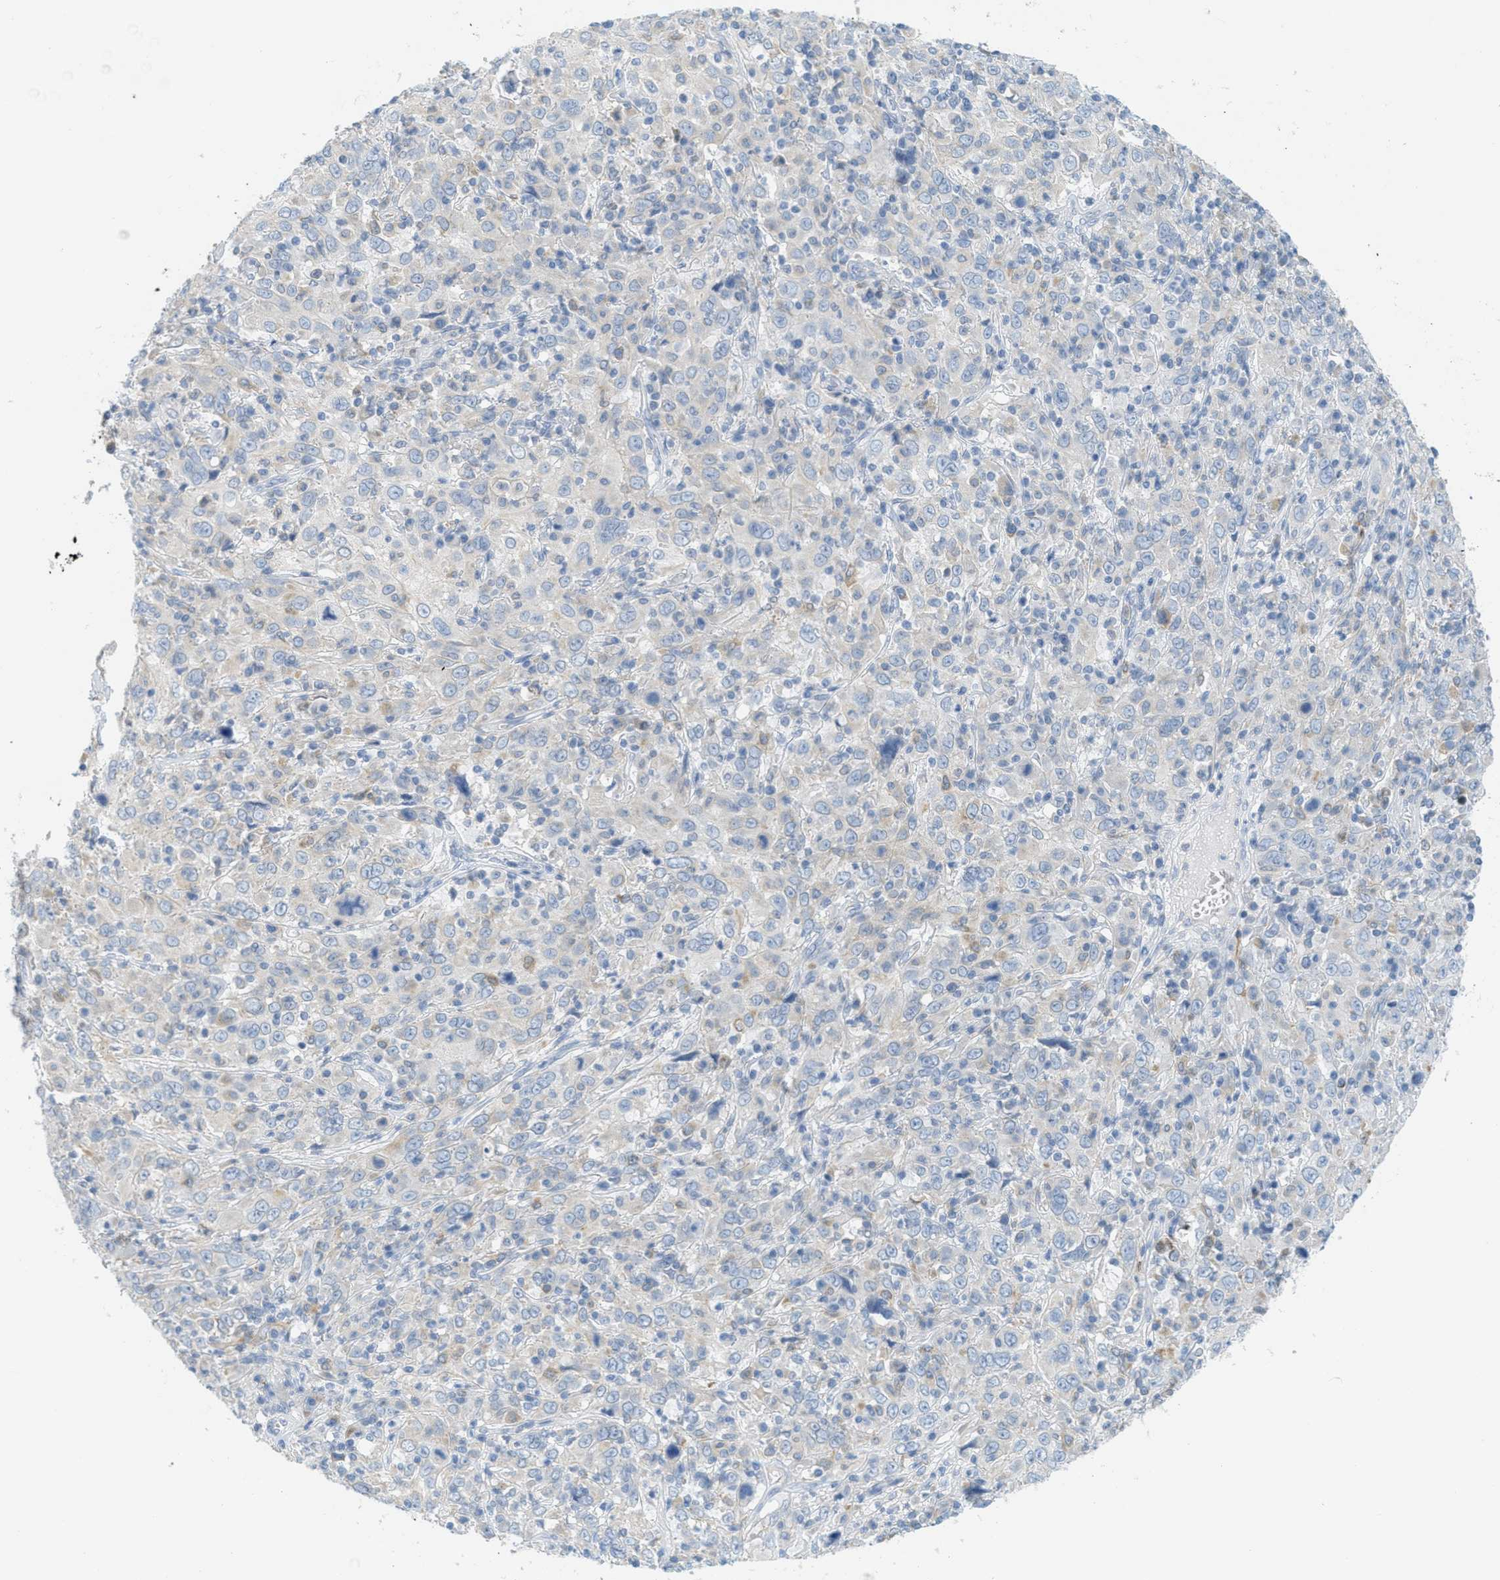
{"staining": {"intensity": "negative", "quantity": "none", "location": "none"}, "tissue": "cervical cancer", "cell_type": "Tumor cells", "image_type": "cancer", "snomed": [{"axis": "morphology", "description": "Squamous cell carcinoma, NOS"}, {"axis": "topography", "description": "Cervix"}], "caption": "DAB immunohistochemical staining of human cervical squamous cell carcinoma reveals no significant staining in tumor cells. (DAB immunohistochemistry (IHC), high magnification).", "gene": "TEX264", "patient": {"sex": "female", "age": 46}}